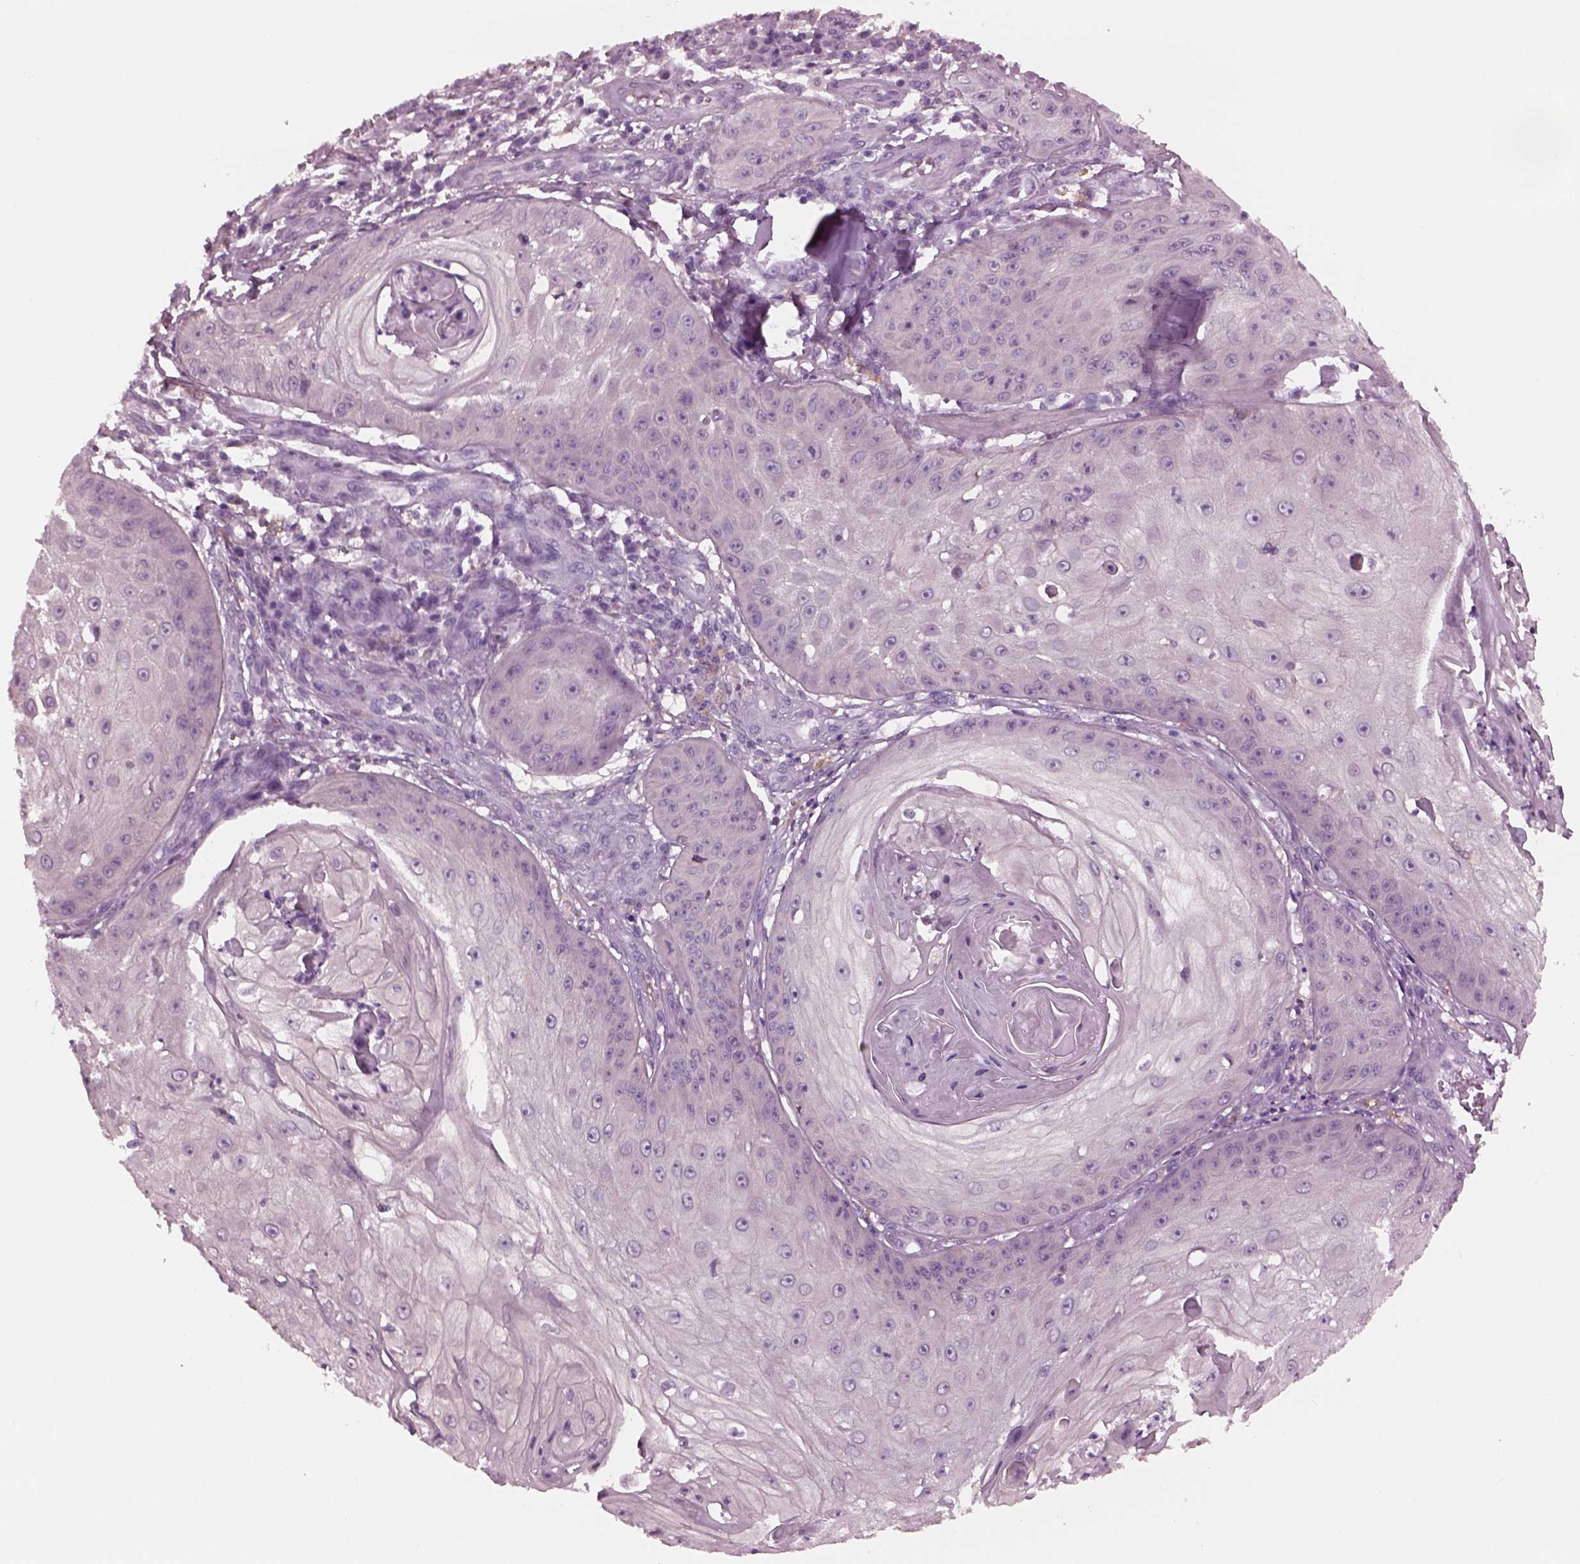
{"staining": {"intensity": "negative", "quantity": "none", "location": "none"}, "tissue": "skin cancer", "cell_type": "Tumor cells", "image_type": "cancer", "snomed": [{"axis": "morphology", "description": "Squamous cell carcinoma, NOS"}, {"axis": "topography", "description": "Skin"}], "caption": "This is an immunohistochemistry (IHC) image of skin squamous cell carcinoma. There is no positivity in tumor cells.", "gene": "SHTN1", "patient": {"sex": "male", "age": 70}}